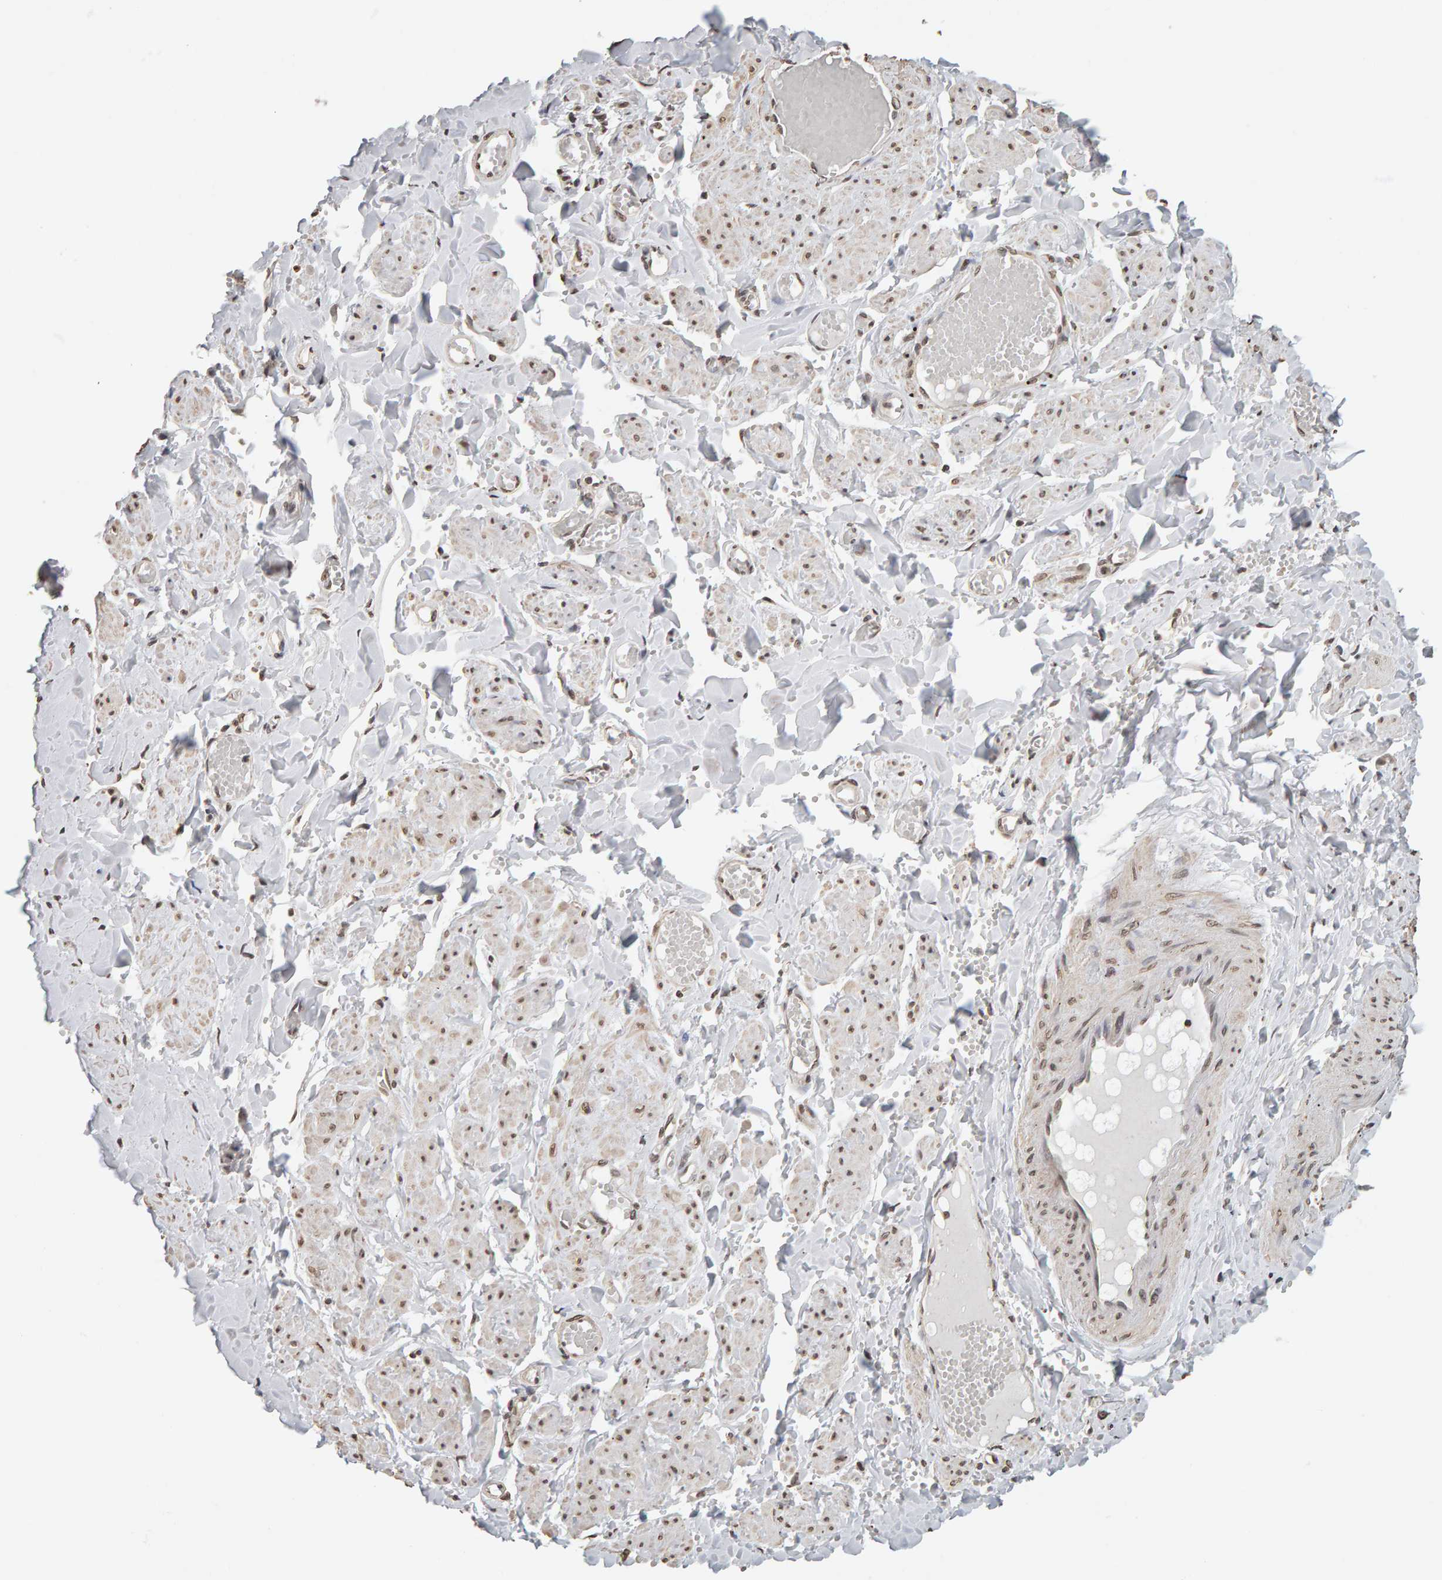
{"staining": {"intensity": "weak", "quantity": ">75%", "location": "nuclear"}, "tissue": "soft tissue", "cell_type": "Fibroblasts", "image_type": "normal", "snomed": [{"axis": "morphology", "description": "Normal tissue, NOS"}, {"axis": "topography", "description": "Vascular tissue"}, {"axis": "topography", "description": "Fallopian tube"}, {"axis": "topography", "description": "Ovary"}], "caption": "The micrograph shows staining of unremarkable soft tissue, revealing weak nuclear protein staining (brown color) within fibroblasts. Nuclei are stained in blue.", "gene": "AFF4", "patient": {"sex": "female", "age": 67}}